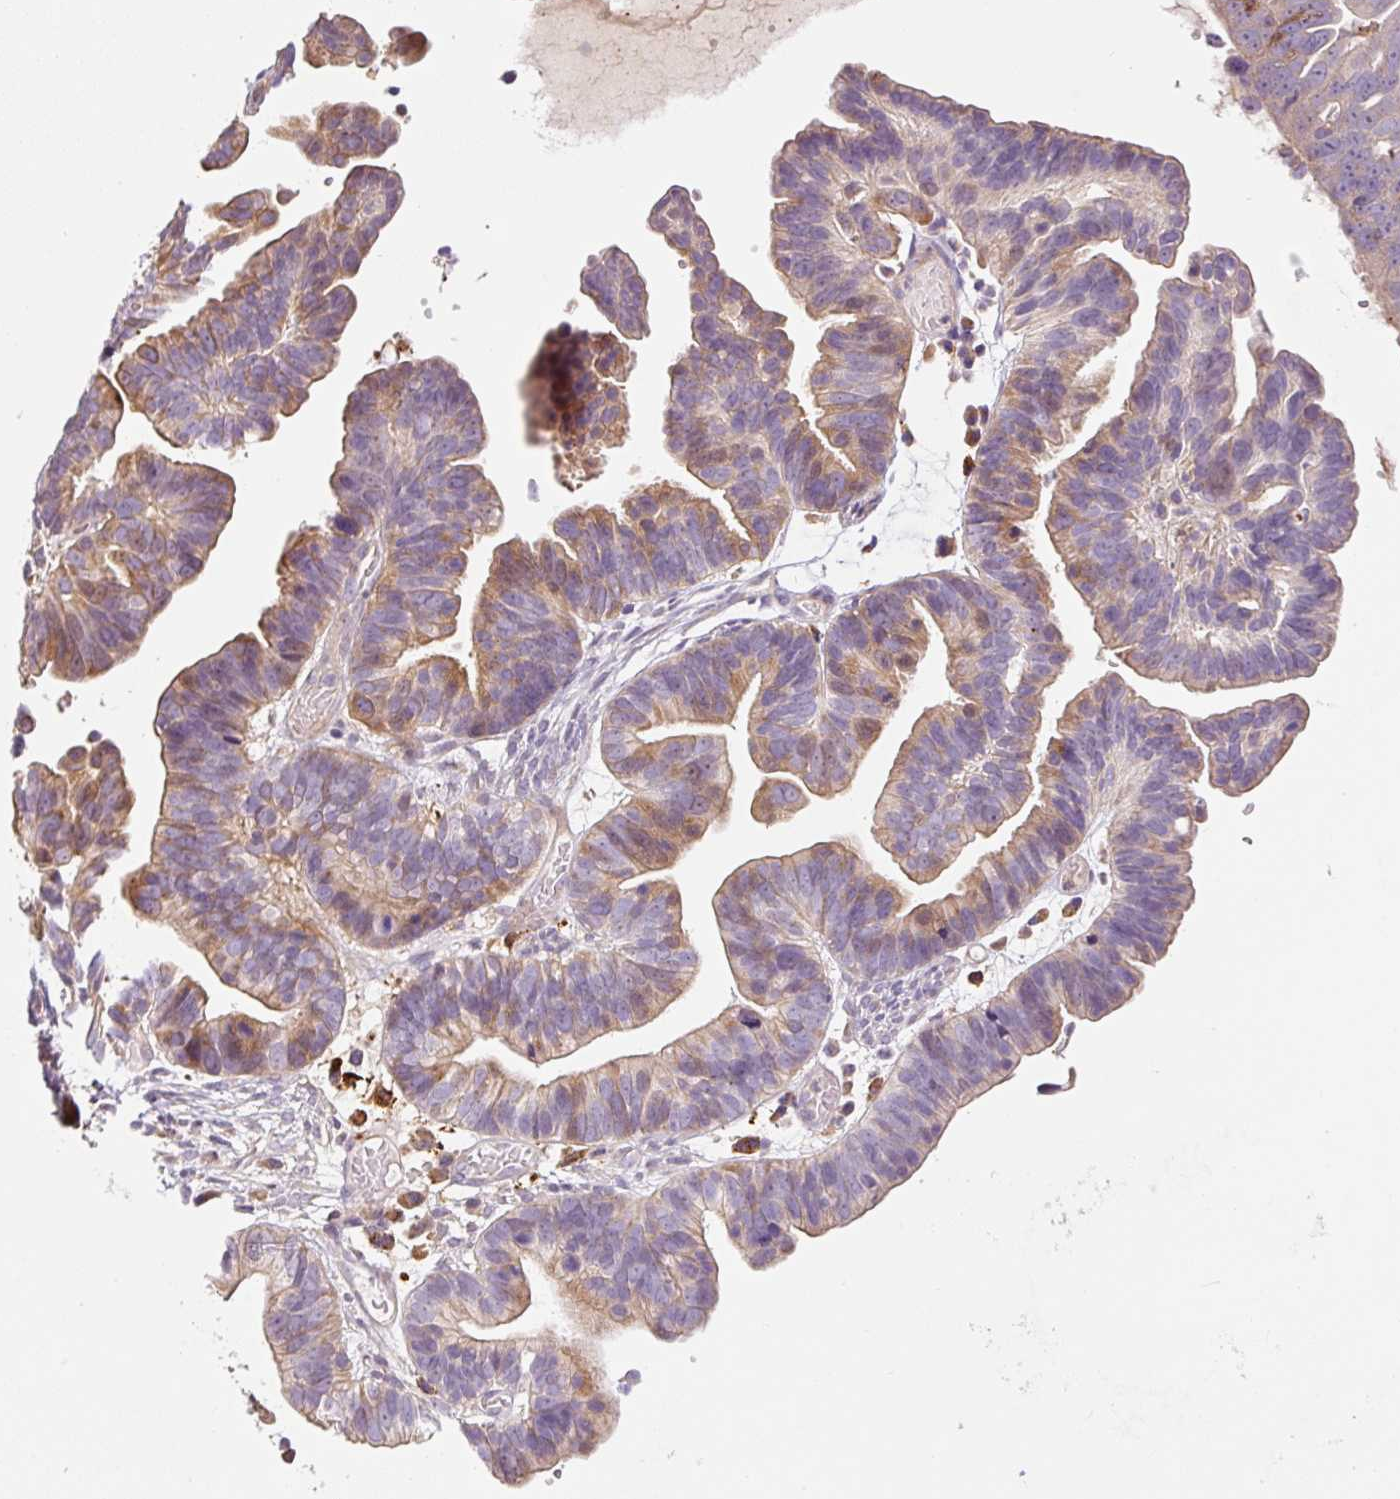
{"staining": {"intensity": "moderate", "quantity": "25%-75%", "location": "cytoplasmic/membranous"}, "tissue": "ovarian cancer", "cell_type": "Tumor cells", "image_type": "cancer", "snomed": [{"axis": "morphology", "description": "Cystadenocarcinoma, serous, NOS"}, {"axis": "topography", "description": "Ovary"}], "caption": "Immunohistochemistry (IHC) staining of ovarian serous cystadenocarcinoma, which reveals medium levels of moderate cytoplasmic/membranous positivity in about 25%-75% of tumor cells indicating moderate cytoplasmic/membranous protein positivity. The staining was performed using DAB (brown) for protein detection and nuclei were counterstained in hematoxylin (blue).", "gene": "FUT10", "patient": {"sex": "female", "age": 56}}